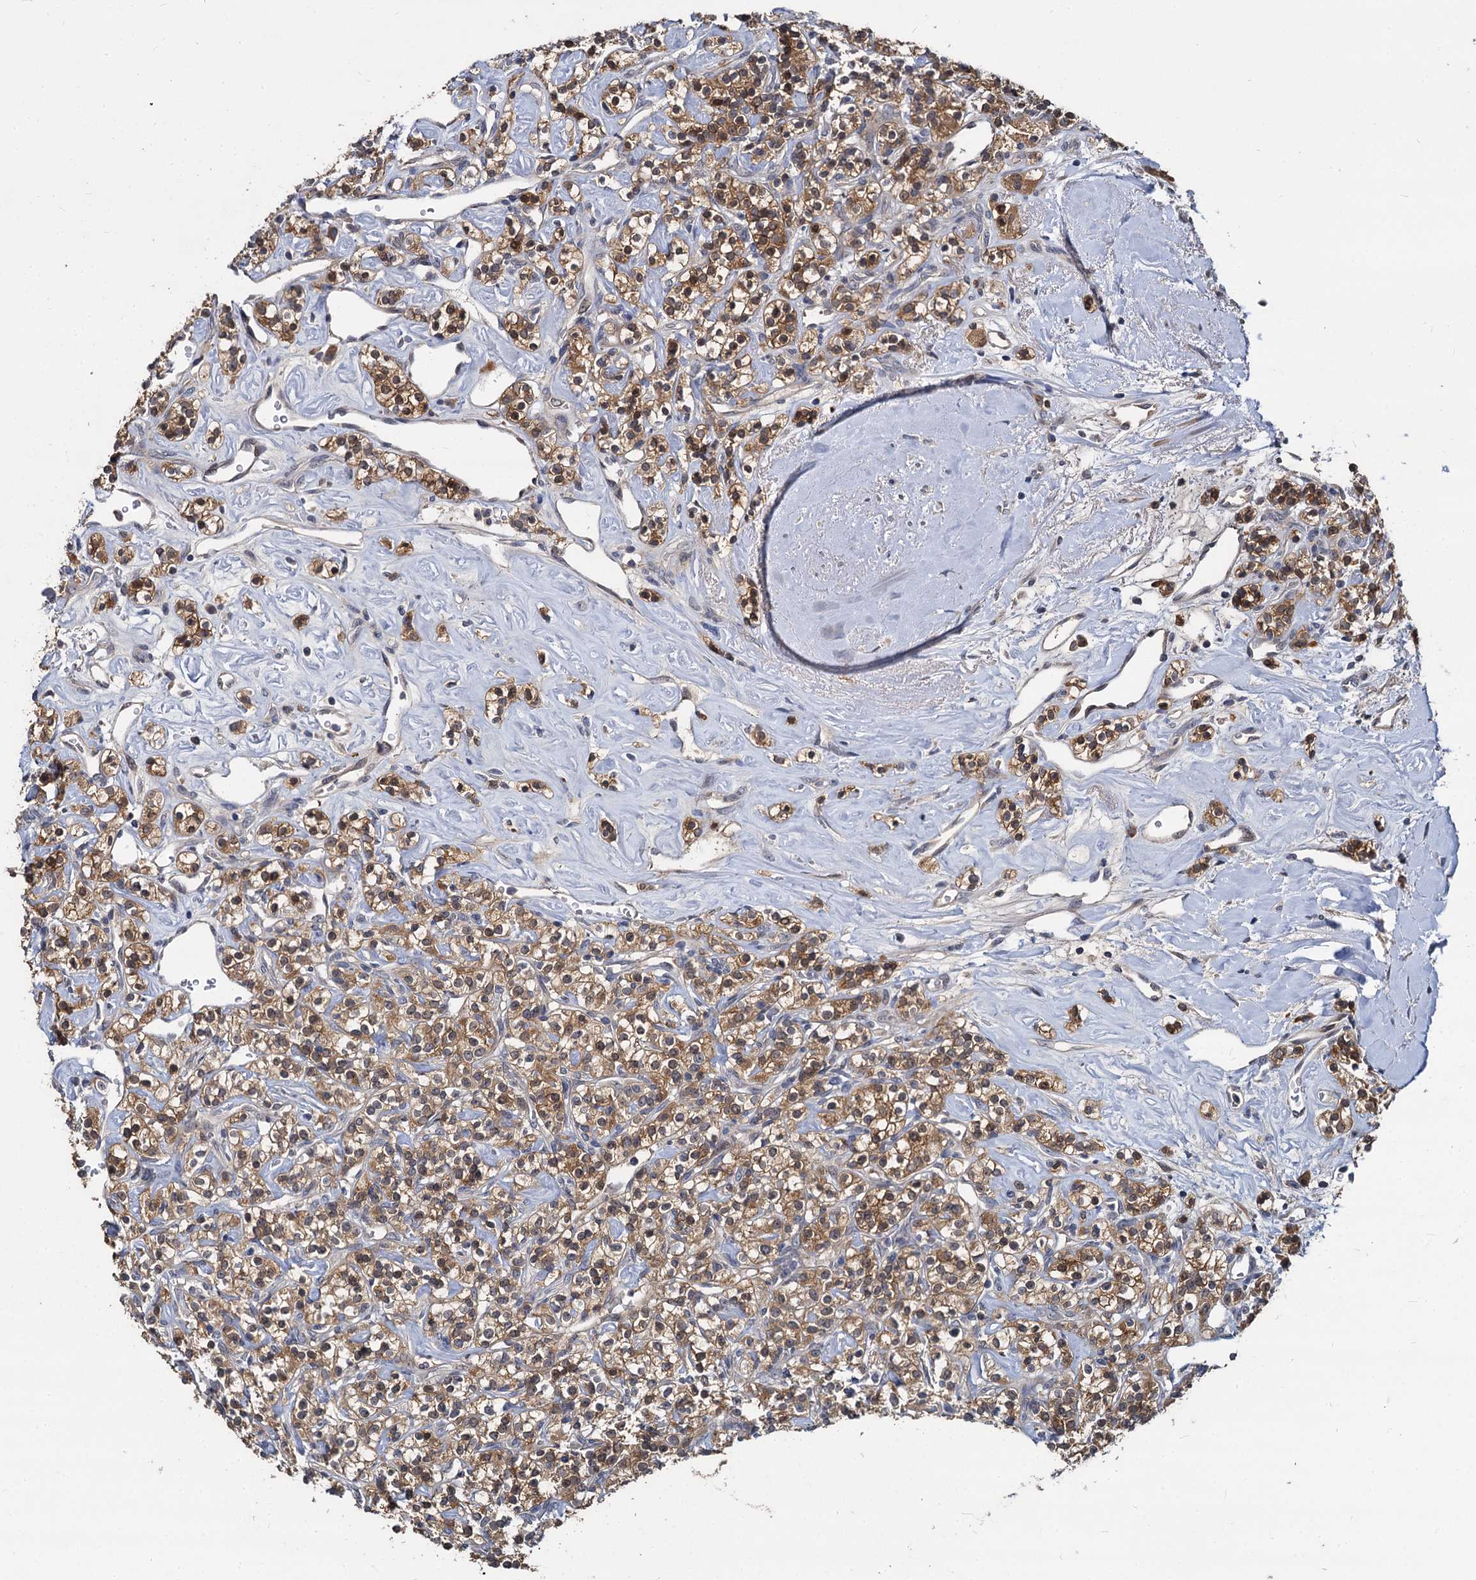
{"staining": {"intensity": "moderate", "quantity": ">75%", "location": "cytoplasmic/membranous"}, "tissue": "renal cancer", "cell_type": "Tumor cells", "image_type": "cancer", "snomed": [{"axis": "morphology", "description": "Adenocarcinoma, NOS"}, {"axis": "topography", "description": "Kidney"}], "caption": "A medium amount of moderate cytoplasmic/membranous expression is seen in about >75% of tumor cells in adenocarcinoma (renal) tissue.", "gene": "CCDC184", "patient": {"sex": "male", "age": 77}}